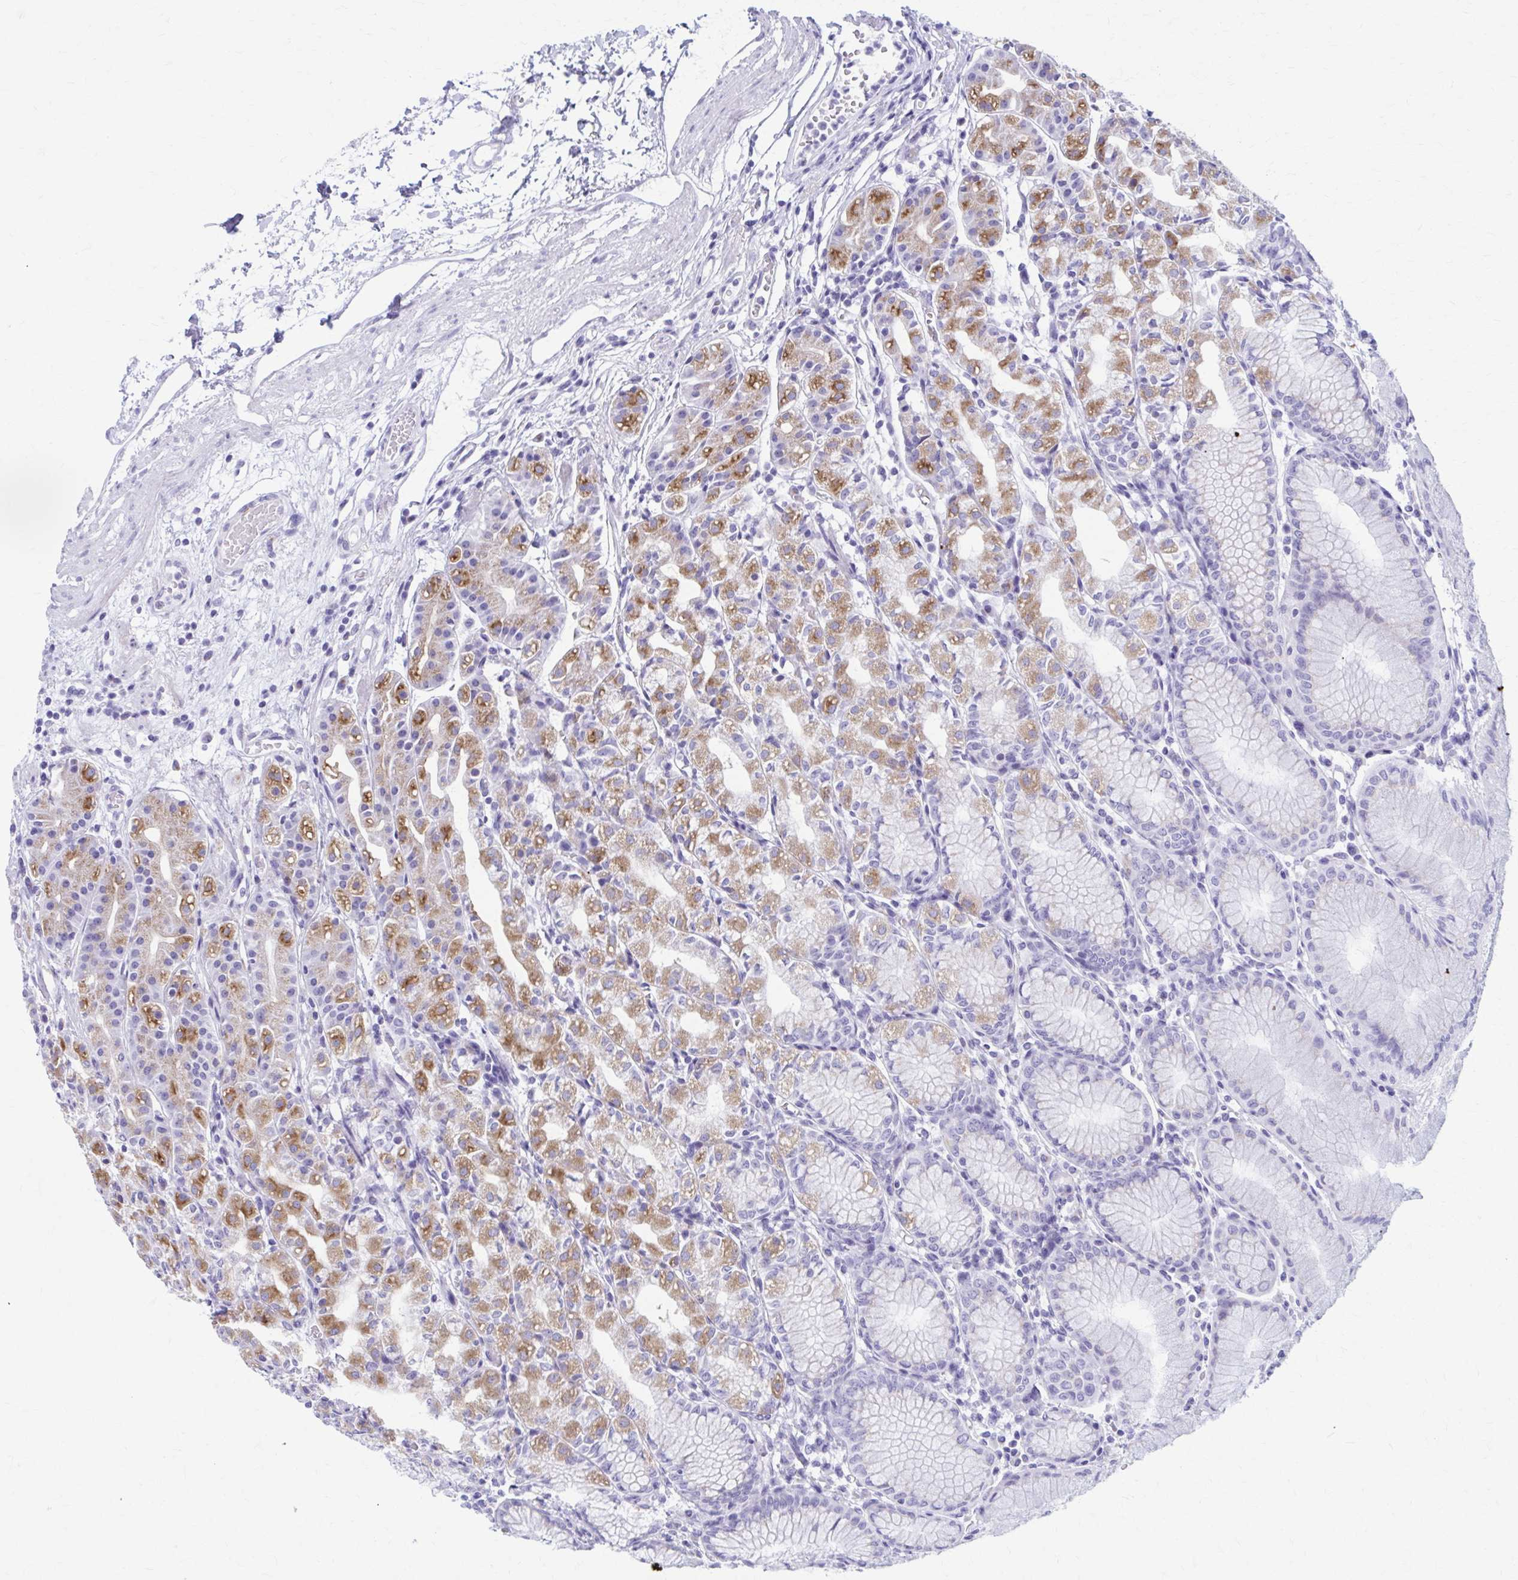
{"staining": {"intensity": "moderate", "quantity": "25%-75%", "location": "cytoplasmic/membranous"}, "tissue": "stomach", "cell_type": "Glandular cells", "image_type": "normal", "snomed": [{"axis": "morphology", "description": "Normal tissue, NOS"}, {"axis": "topography", "description": "Stomach"}], "caption": "Stomach stained with immunohistochemistry demonstrates moderate cytoplasmic/membranous staining in approximately 25%-75% of glandular cells.", "gene": "KCNE2", "patient": {"sex": "female", "age": 57}}